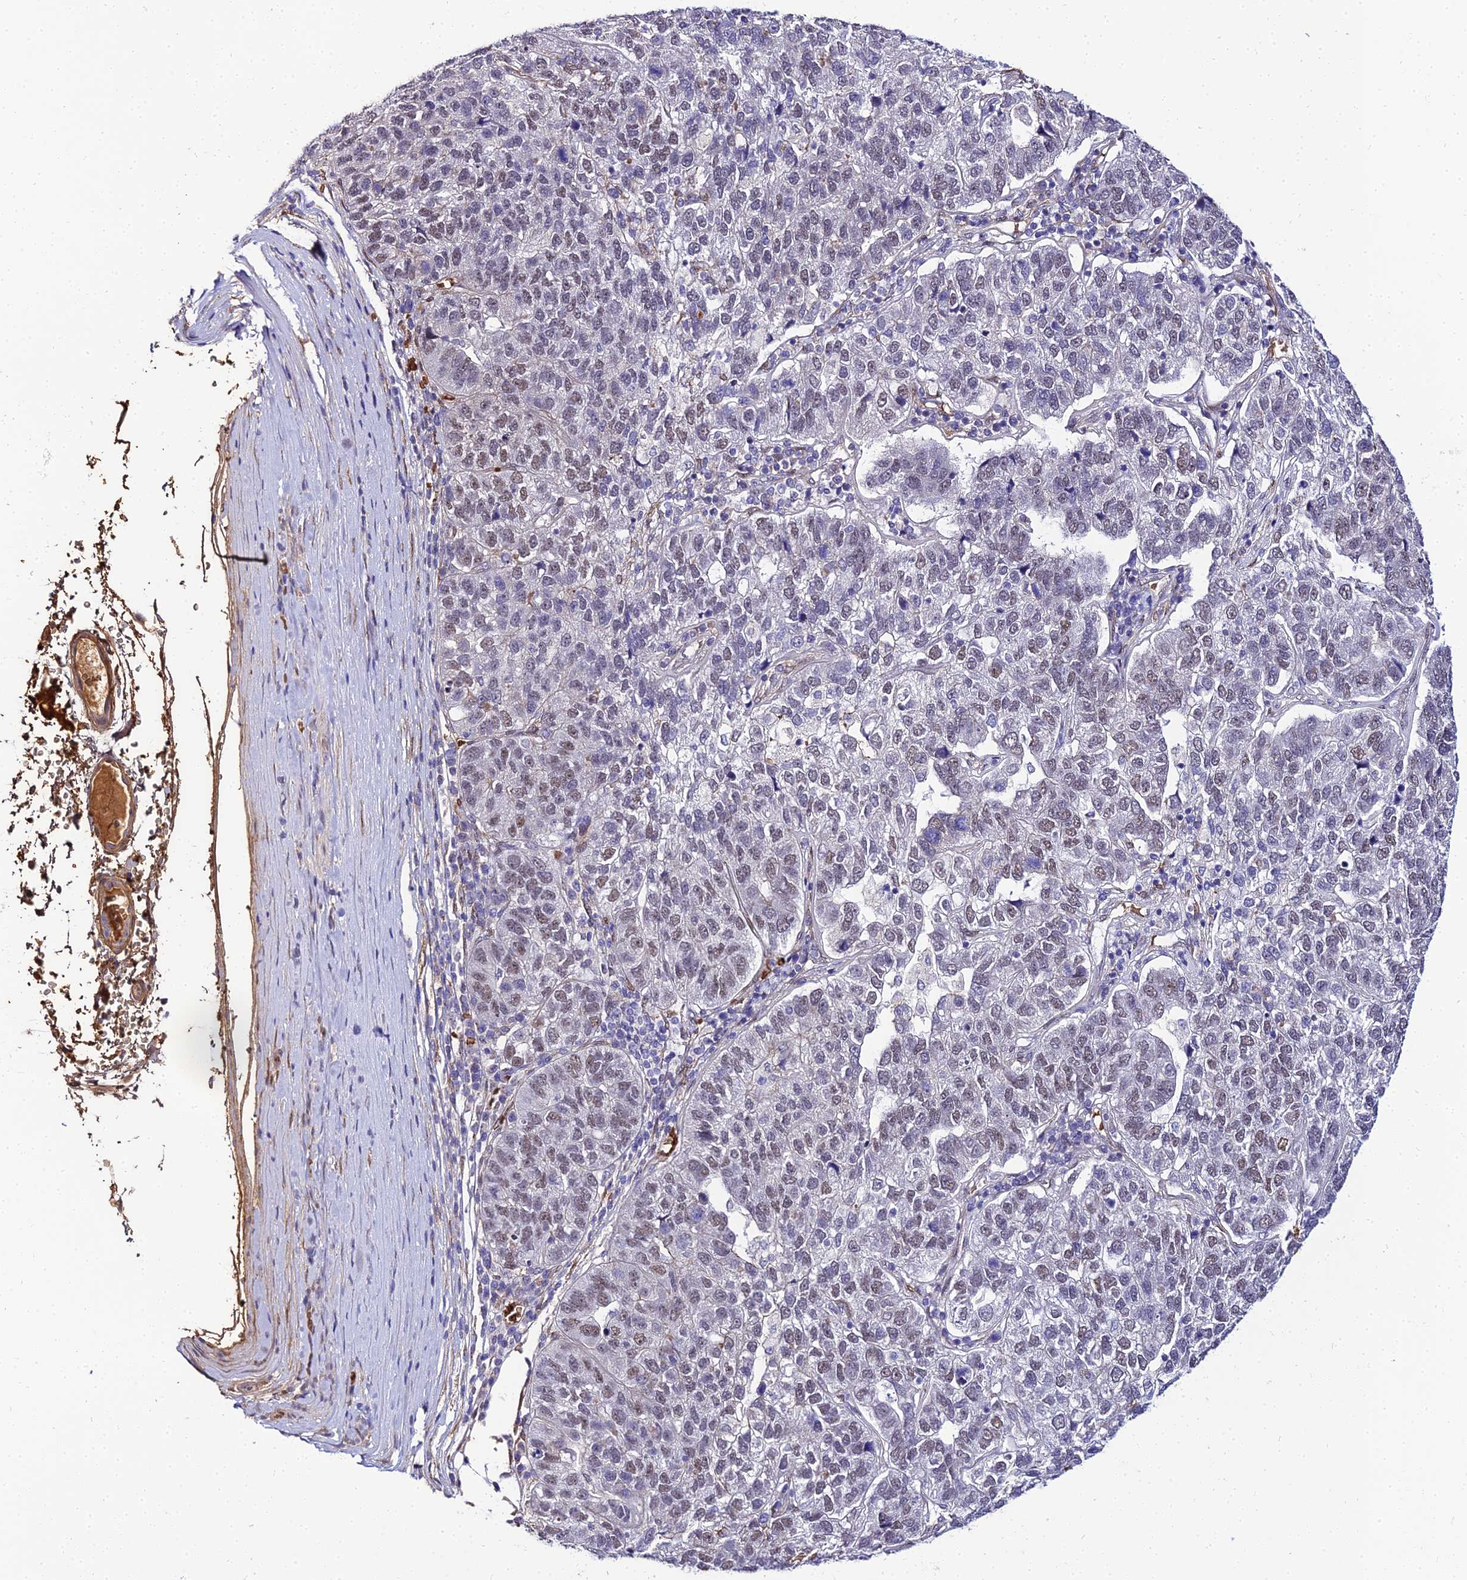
{"staining": {"intensity": "weak", "quantity": "<25%", "location": "nuclear"}, "tissue": "pancreatic cancer", "cell_type": "Tumor cells", "image_type": "cancer", "snomed": [{"axis": "morphology", "description": "Adenocarcinoma, NOS"}, {"axis": "topography", "description": "Pancreas"}], "caption": "The photomicrograph shows no significant staining in tumor cells of pancreatic adenocarcinoma.", "gene": "BCL9", "patient": {"sex": "female", "age": 61}}